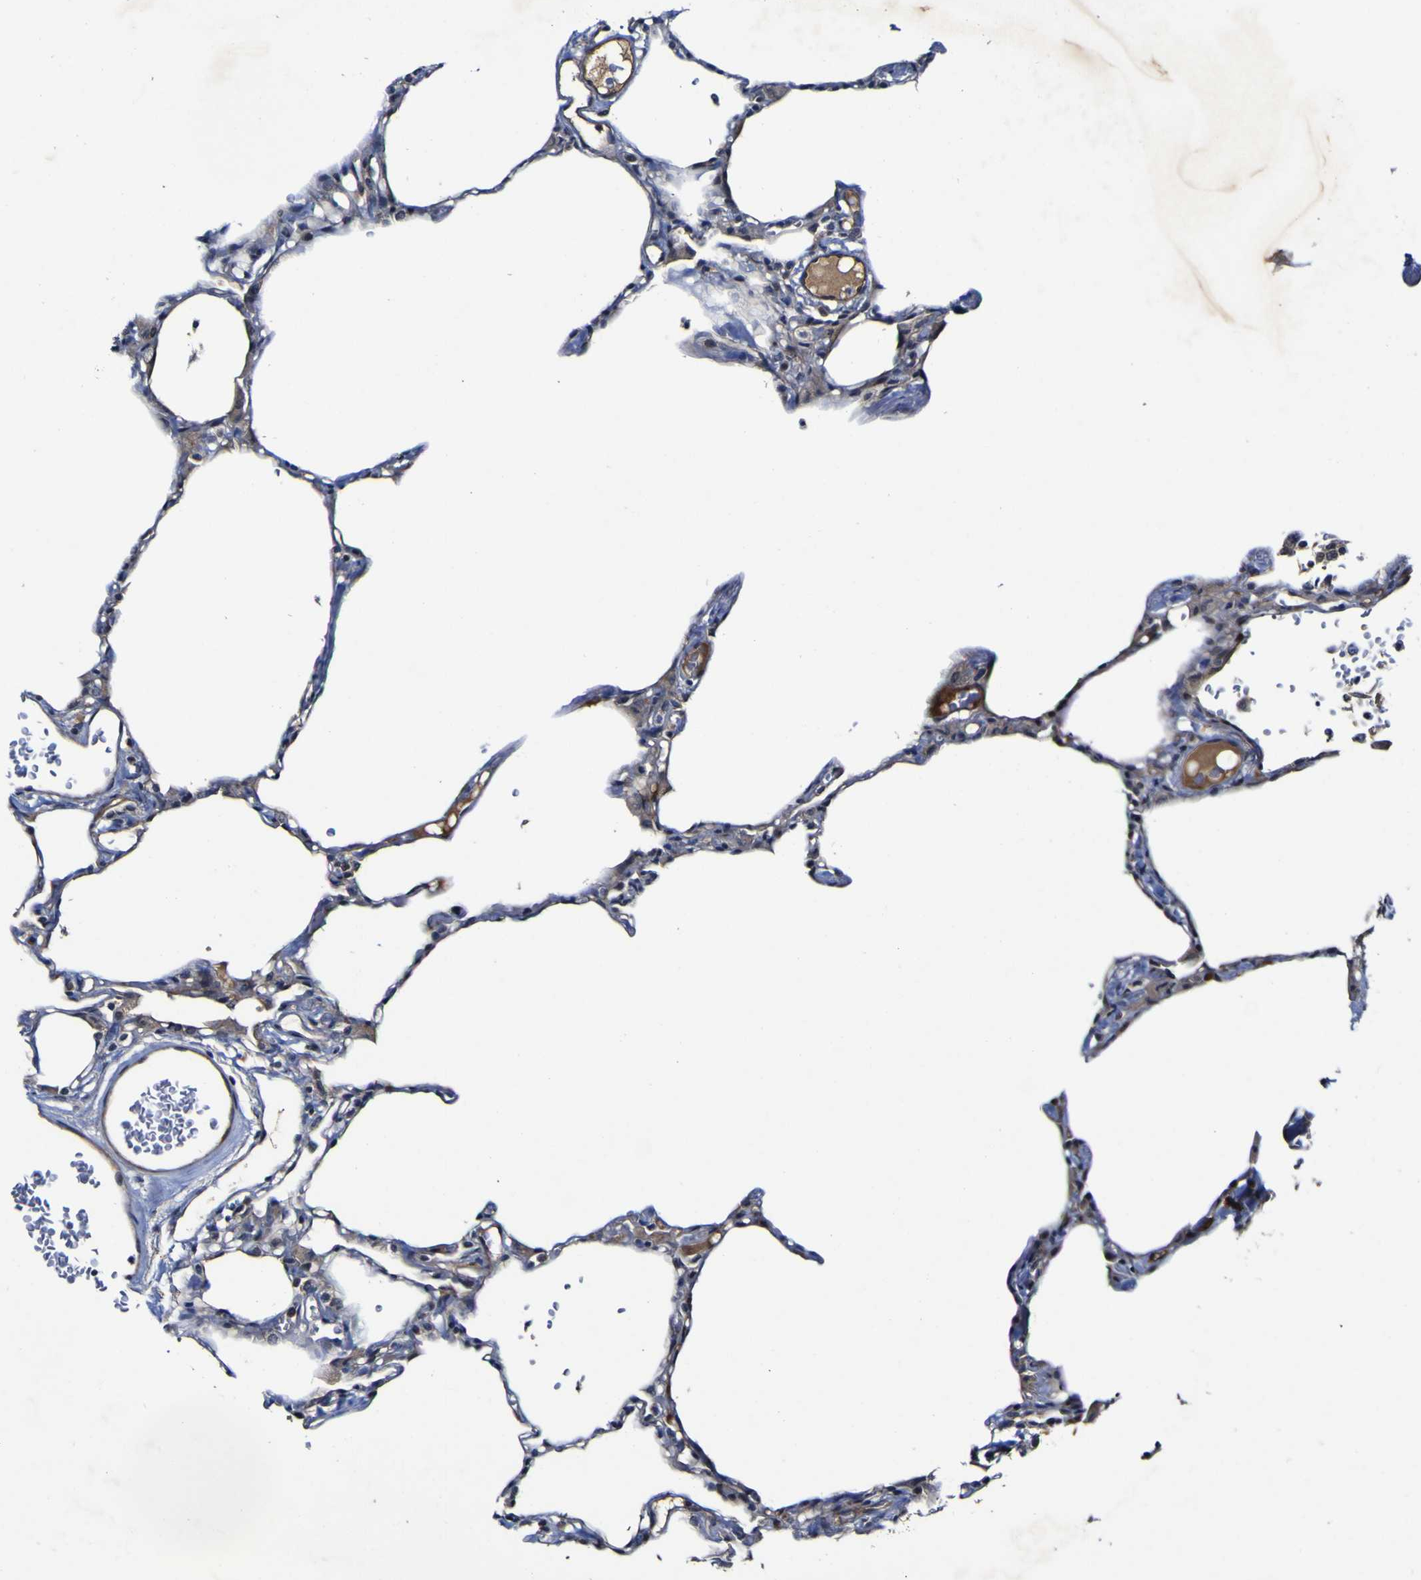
{"staining": {"intensity": "weak", "quantity": "25%-75%", "location": "cytoplasmic/membranous"}, "tissue": "lung", "cell_type": "Alveolar cells", "image_type": "normal", "snomed": [{"axis": "morphology", "description": "Normal tissue, NOS"}, {"axis": "topography", "description": "Lung"}], "caption": "Immunohistochemistry of benign human lung reveals low levels of weak cytoplasmic/membranous staining in approximately 25%-75% of alveolar cells.", "gene": "CCL2", "patient": {"sex": "female", "age": 49}}